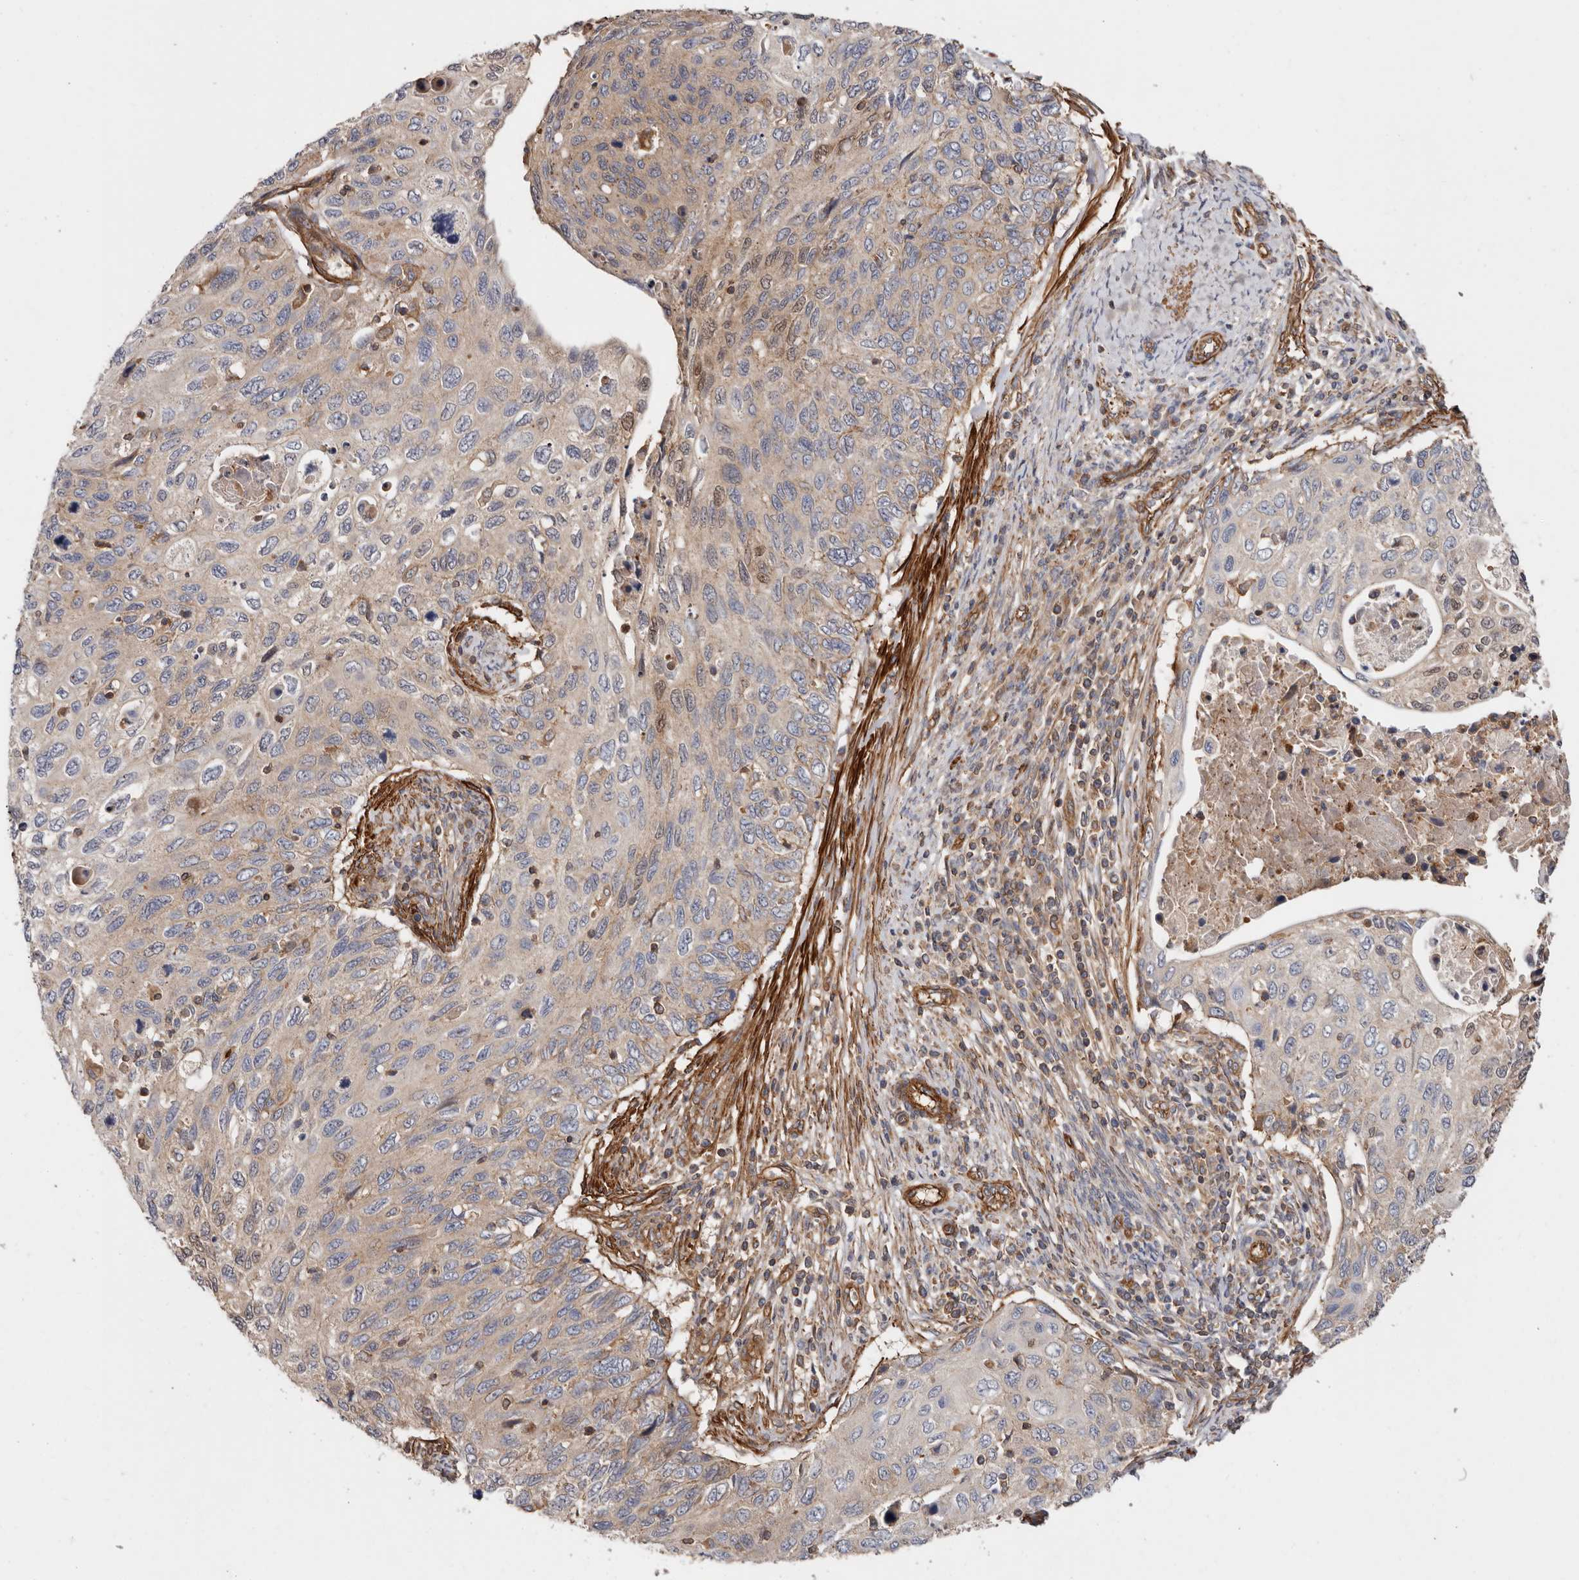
{"staining": {"intensity": "weak", "quantity": "25%-75%", "location": "cytoplasmic/membranous,nuclear"}, "tissue": "cervical cancer", "cell_type": "Tumor cells", "image_type": "cancer", "snomed": [{"axis": "morphology", "description": "Squamous cell carcinoma, NOS"}, {"axis": "topography", "description": "Cervix"}], "caption": "Immunohistochemical staining of human cervical cancer (squamous cell carcinoma) demonstrates weak cytoplasmic/membranous and nuclear protein expression in about 25%-75% of tumor cells. The staining was performed using DAB, with brown indicating positive protein expression. Nuclei are stained blue with hematoxylin.", "gene": "TMC7", "patient": {"sex": "female", "age": 70}}